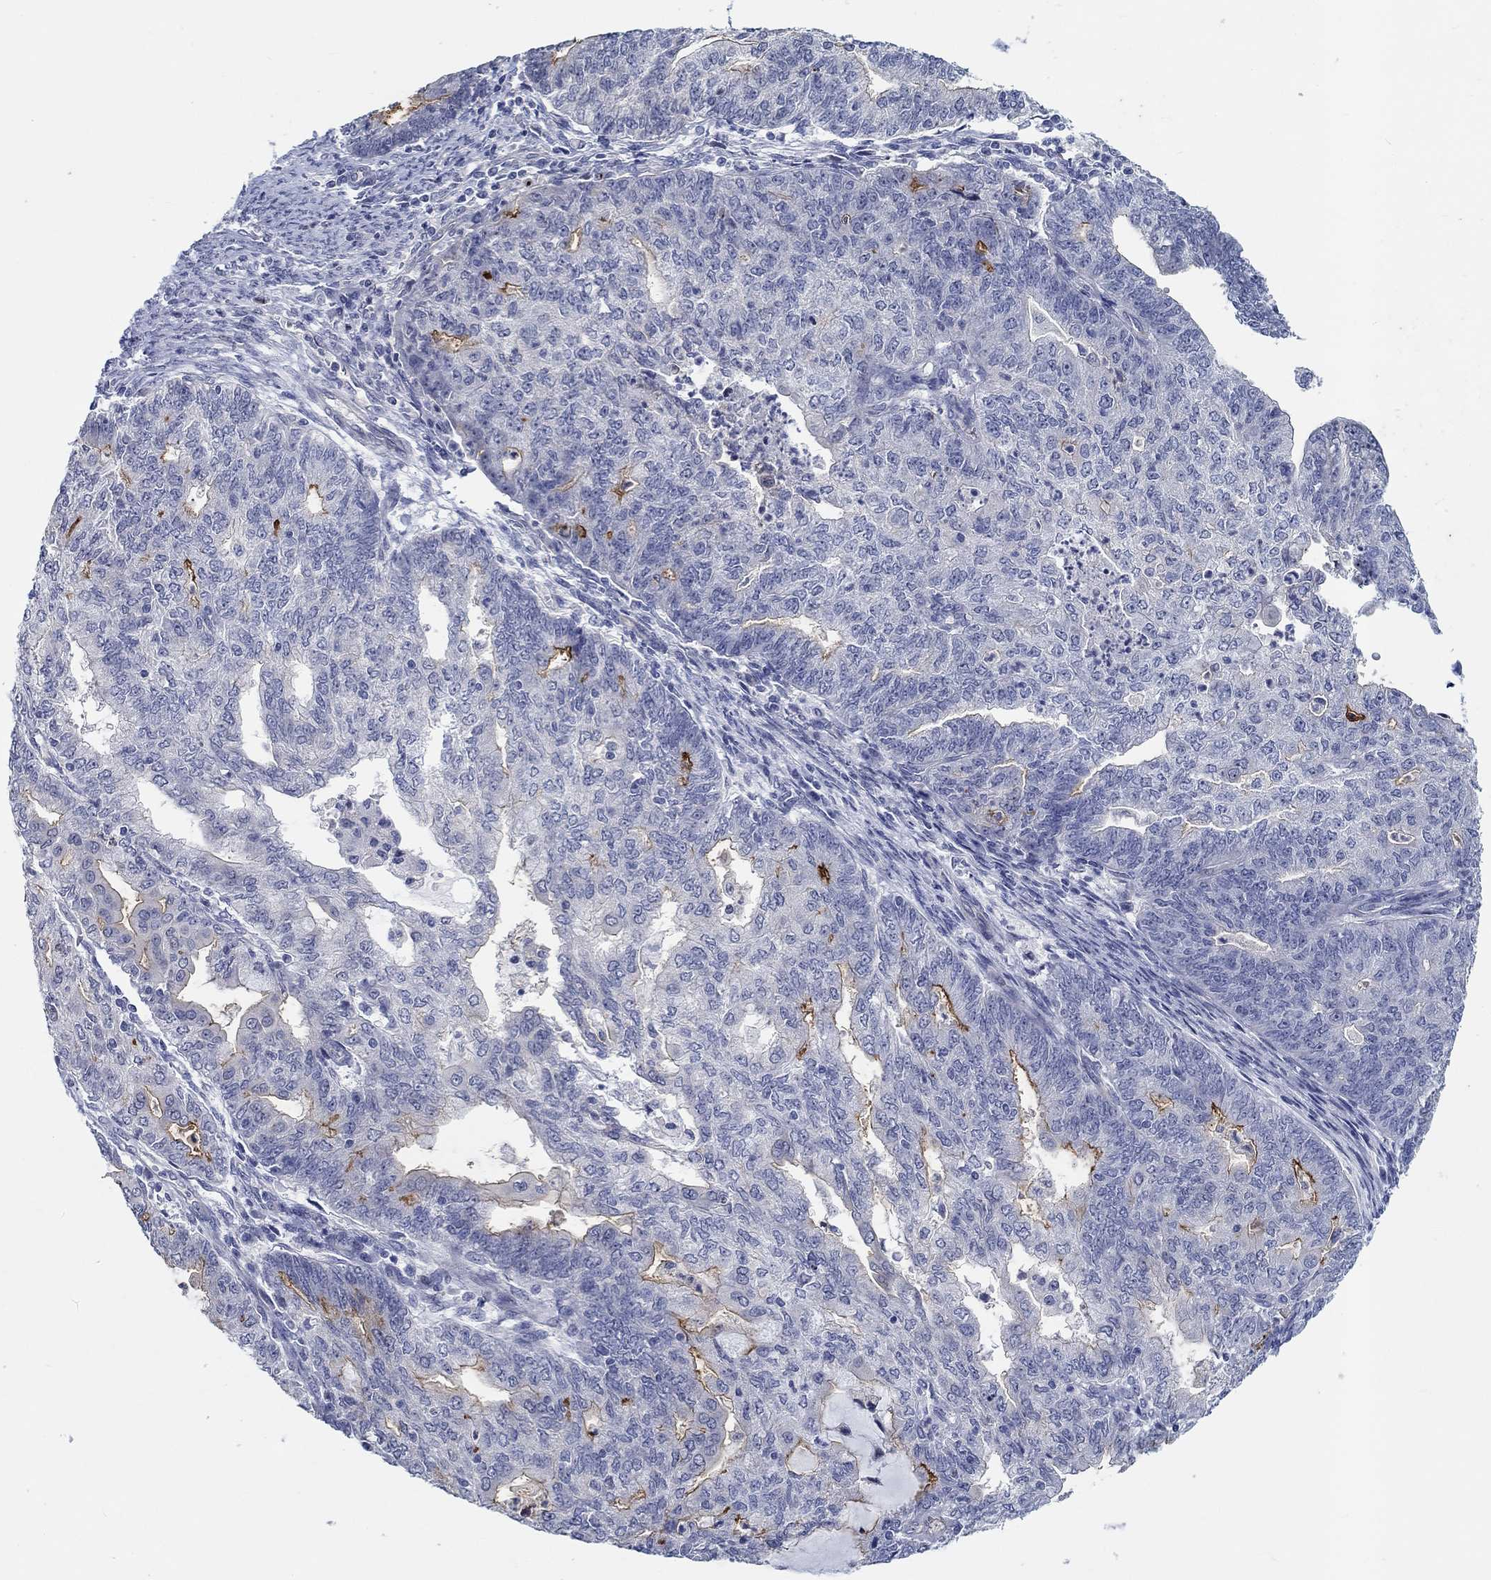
{"staining": {"intensity": "strong", "quantity": "<25%", "location": "cytoplasmic/membranous"}, "tissue": "endometrial cancer", "cell_type": "Tumor cells", "image_type": "cancer", "snomed": [{"axis": "morphology", "description": "Adenocarcinoma, NOS"}, {"axis": "topography", "description": "Endometrium"}], "caption": "A brown stain shows strong cytoplasmic/membranous staining of a protein in human endometrial cancer tumor cells.", "gene": "SMIM18", "patient": {"sex": "female", "age": 82}}